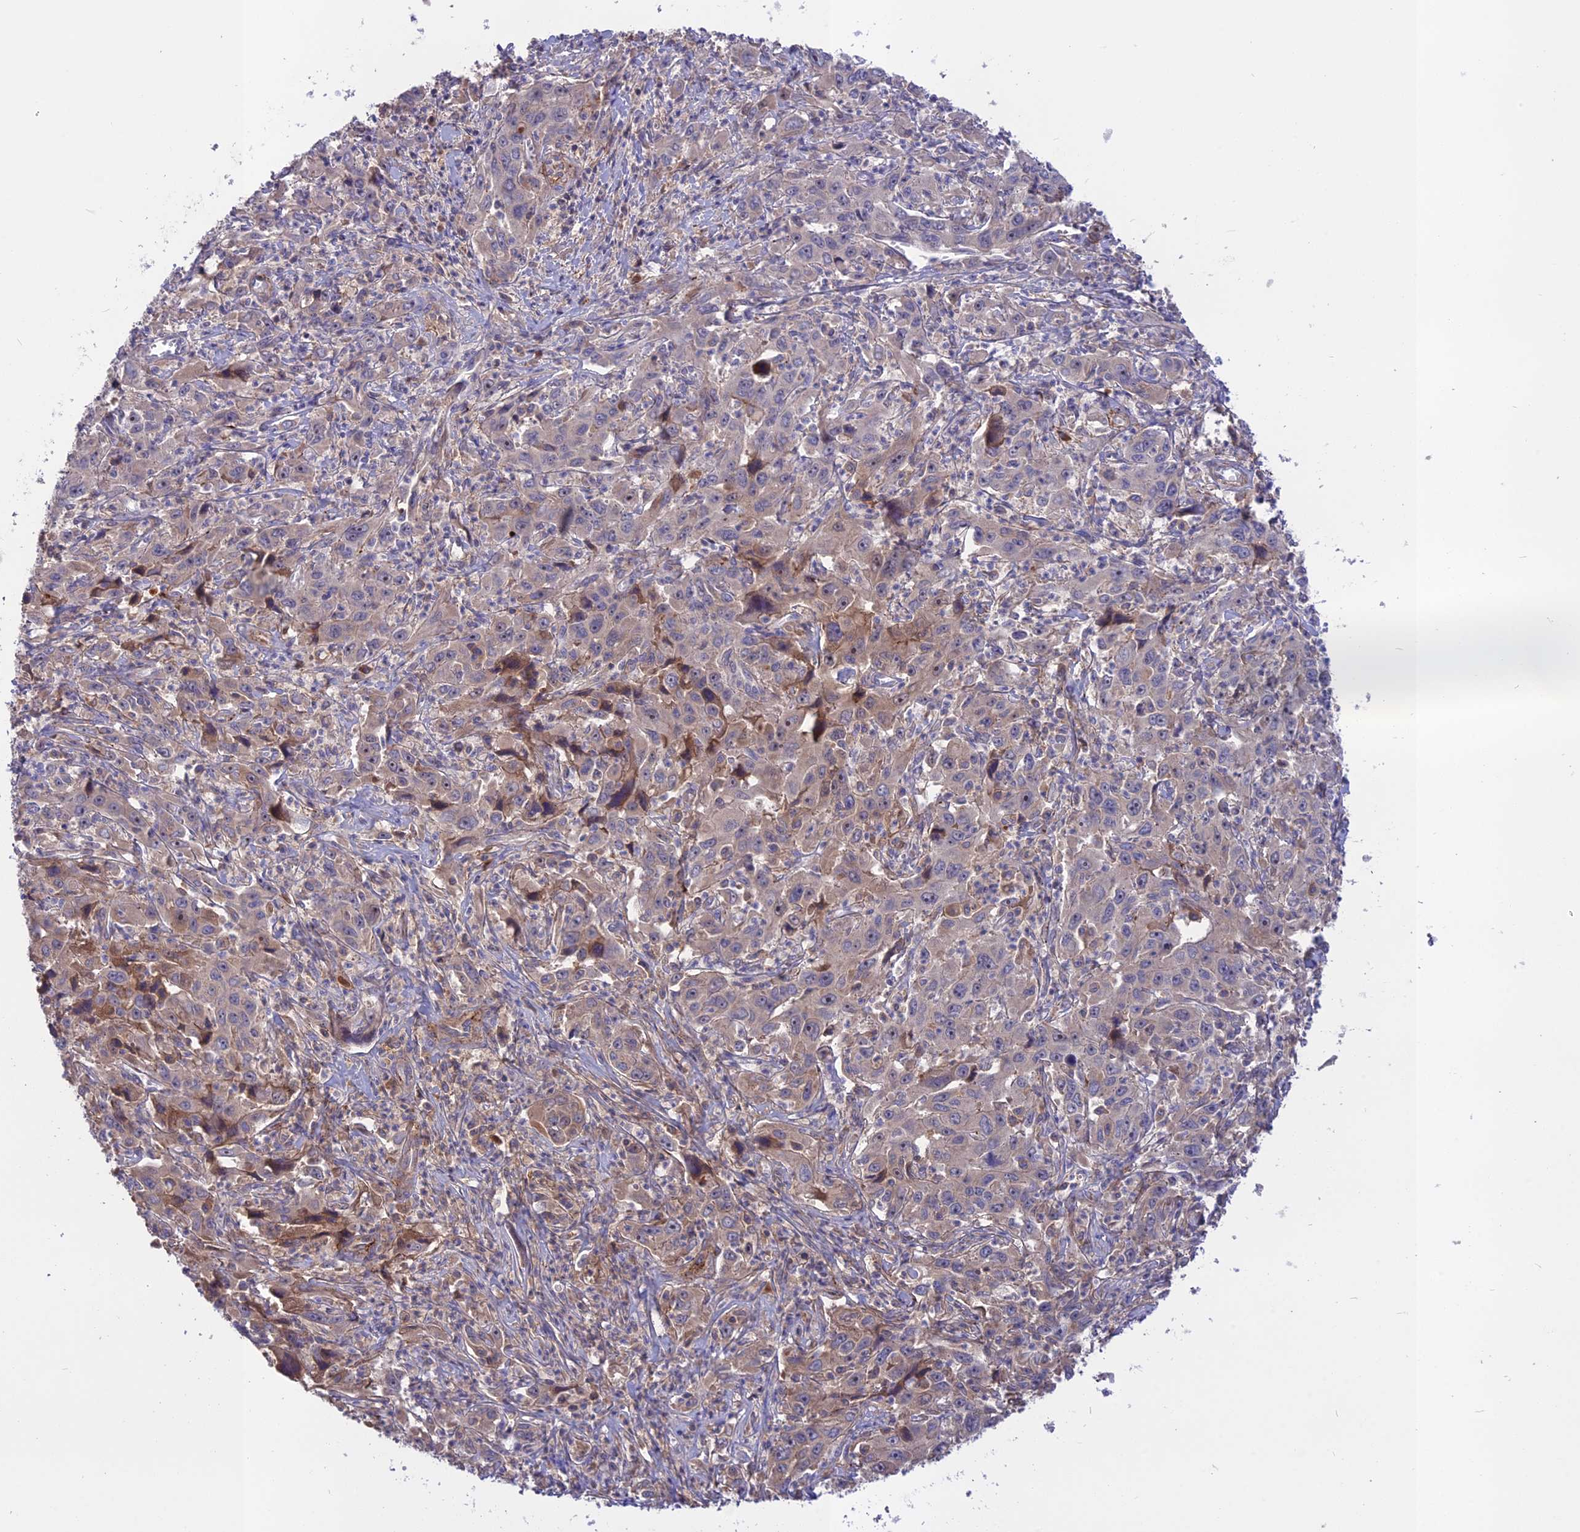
{"staining": {"intensity": "weak", "quantity": "25%-75%", "location": "cytoplasmic/membranous"}, "tissue": "liver cancer", "cell_type": "Tumor cells", "image_type": "cancer", "snomed": [{"axis": "morphology", "description": "Carcinoma, Hepatocellular, NOS"}, {"axis": "topography", "description": "Liver"}], "caption": "Protein expression analysis of liver cancer demonstrates weak cytoplasmic/membranous positivity in approximately 25%-75% of tumor cells.", "gene": "ADO", "patient": {"sex": "male", "age": 63}}